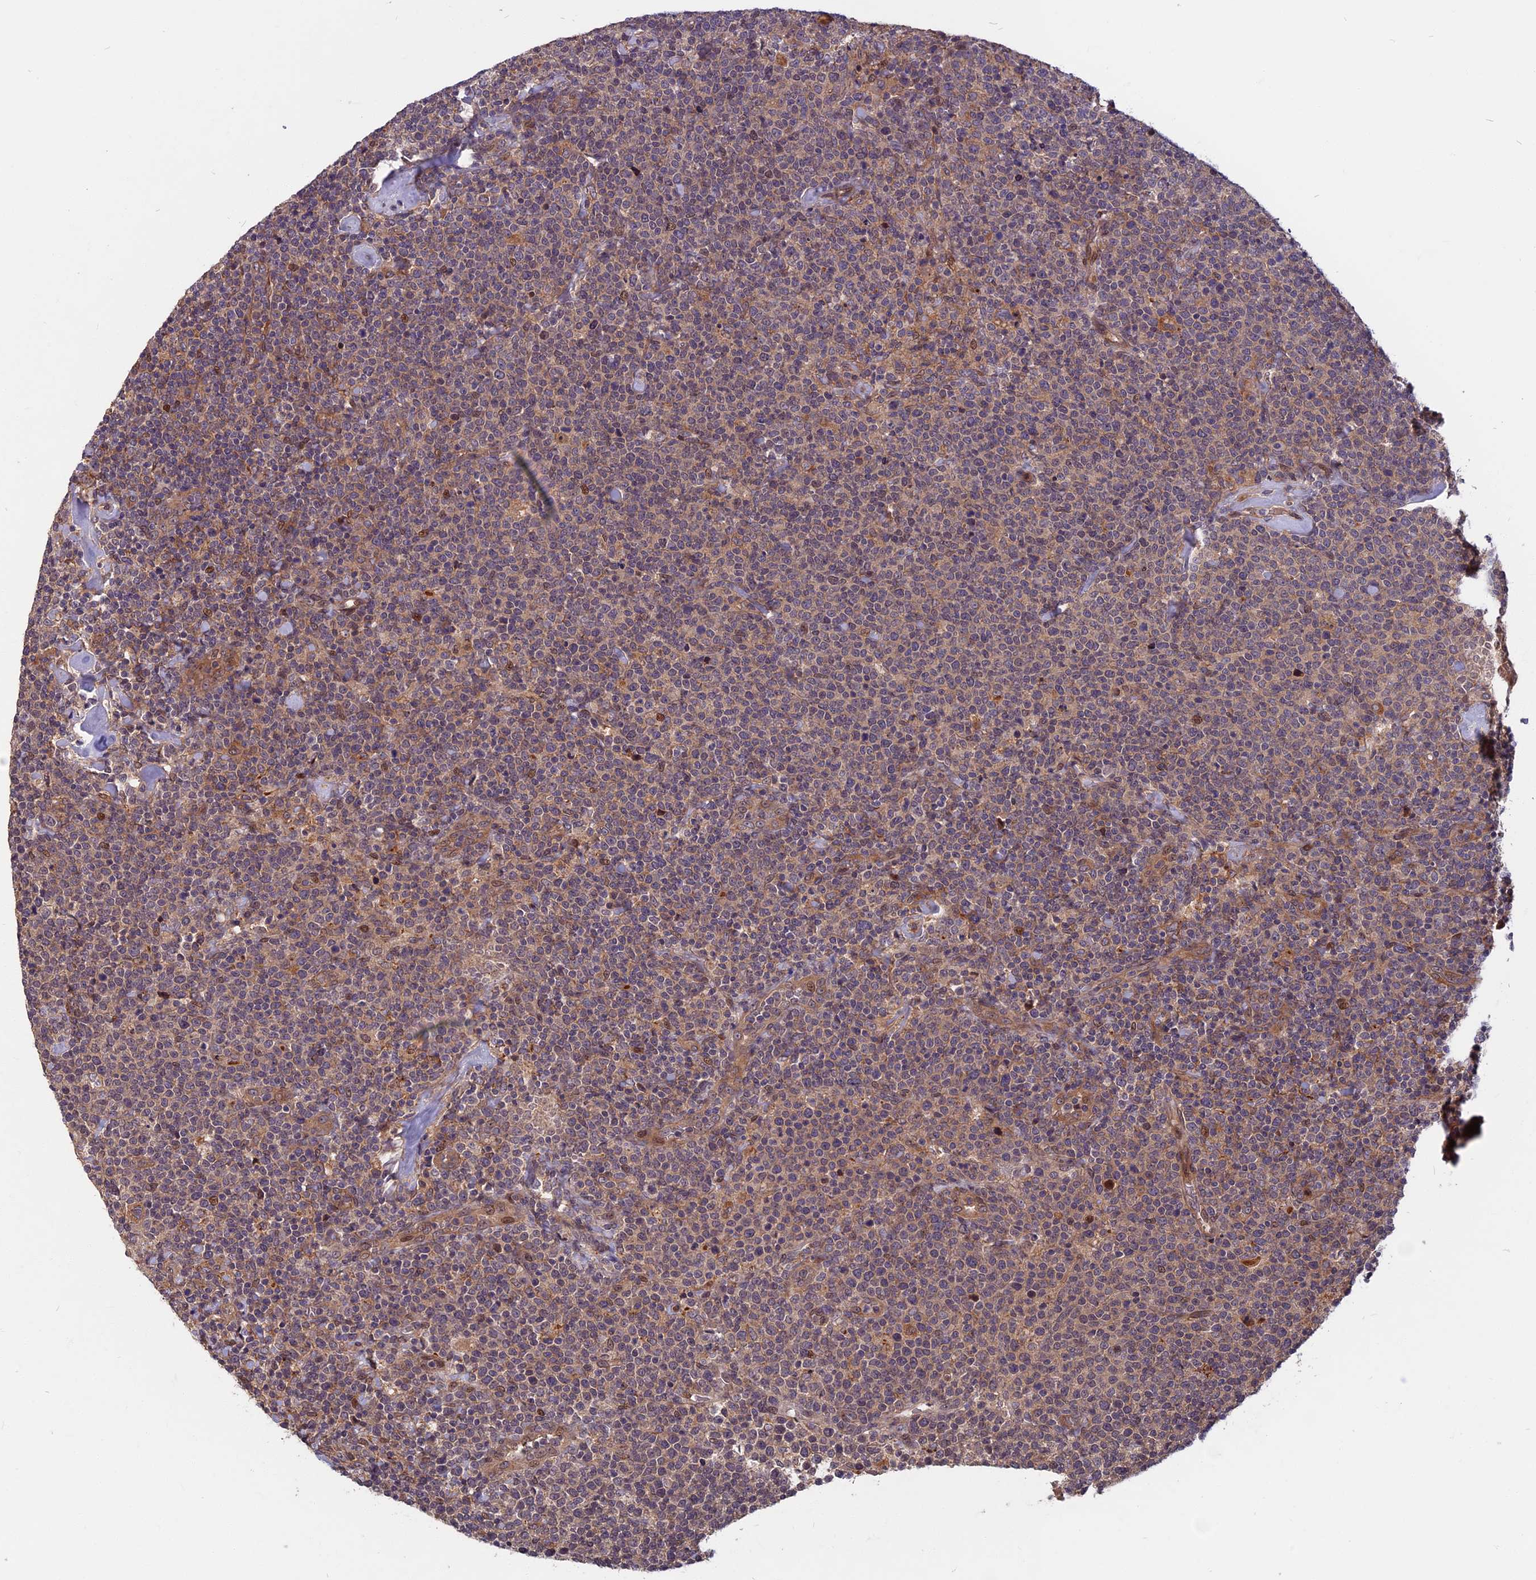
{"staining": {"intensity": "weak", "quantity": "25%-75%", "location": "cytoplasmic/membranous"}, "tissue": "lymphoma", "cell_type": "Tumor cells", "image_type": "cancer", "snomed": [{"axis": "morphology", "description": "Malignant lymphoma, non-Hodgkin's type, High grade"}, {"axis": "topography", "description": "Lymph node"}], "caption": "A low amount of weak cytoplasmic/membranous staining is seen in approximately 25%-75% of tumor cells in lymphoma tissue.", "gene": "SPG11", "patient": {"sex": "male", "age": 61}}